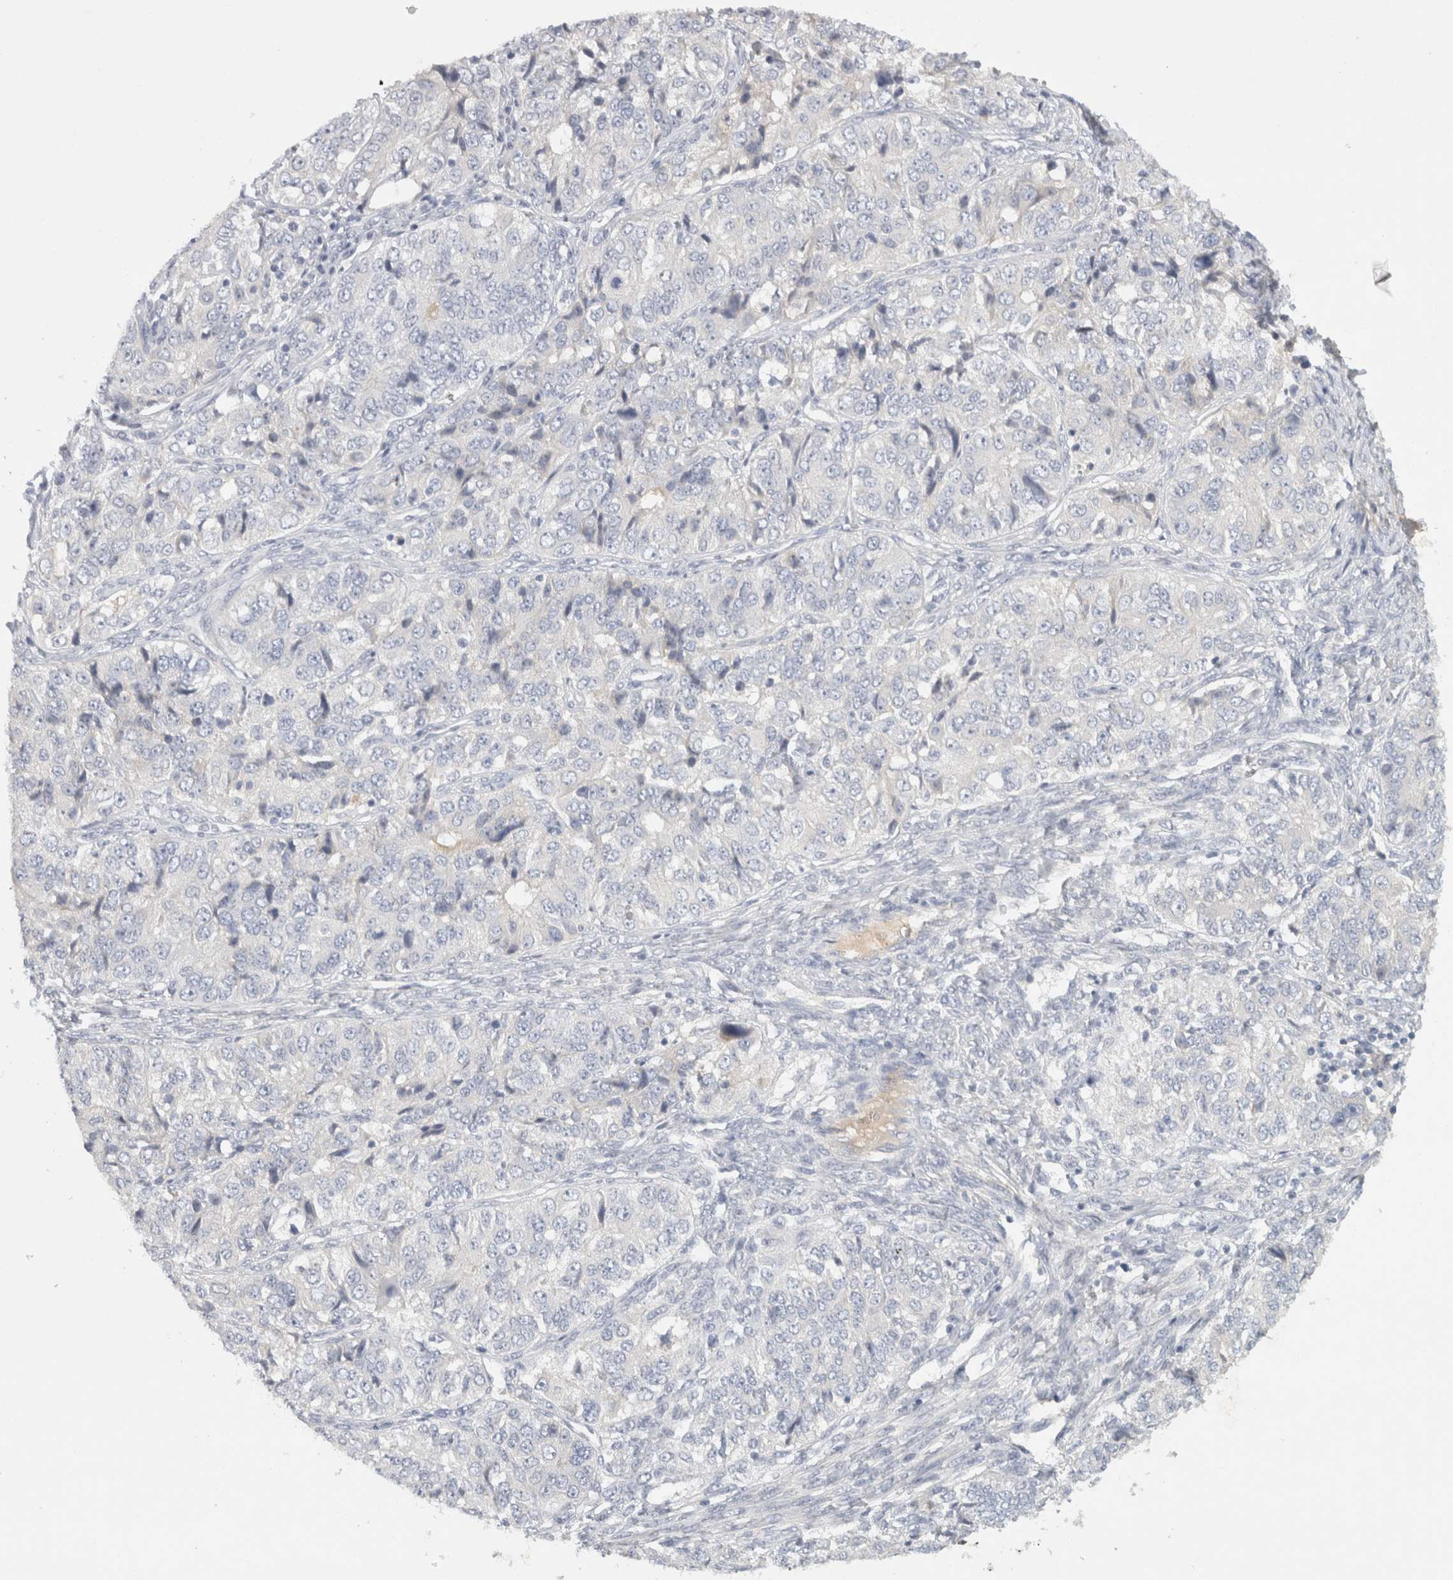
{"staining": {"intensity": "negative", "quantity": "none", "location": "none"}, "tissue": "ovarian cancer", "cell_type": "Tumor cells", "image_type": "cancer", "snomed": [{"axis": "morphology", "description": "Carcinoma, endometroid"}, {"axis": "topography", "description": "Ovary"}], "caption": "Immunohistochemical staining of ovarian cancer (endometroid carcinoma) shows no significant expression in tumor cells. The staining was performed using DAB (3,3'-diaminobenzidine) to visualize the protein expression in brown, while the nuclei were stained in blue with hematoxylin (Magnification: 20x).", "gene": "STK31", "patient": {"sex": "female", "age": 51}}